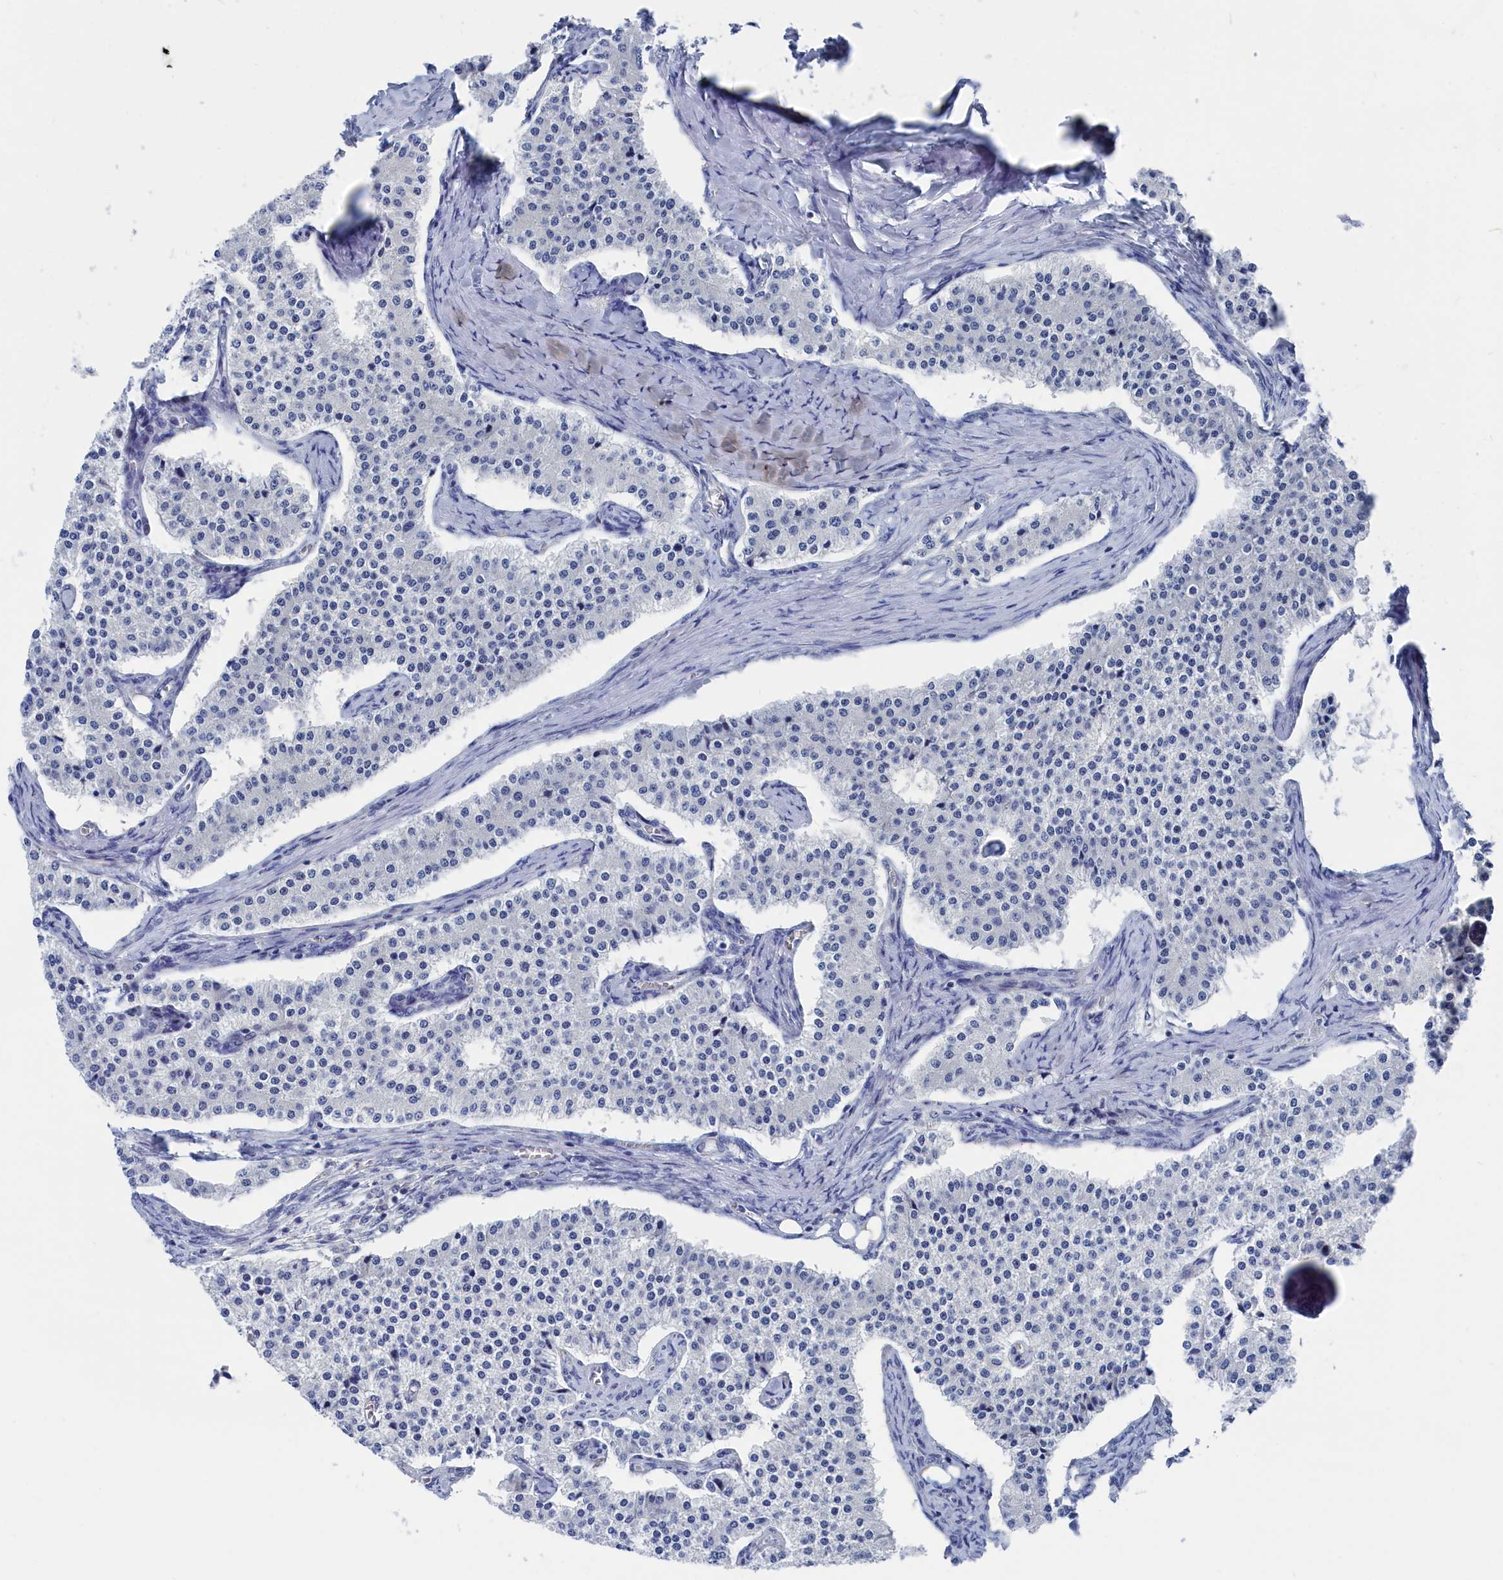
{"staining": {"intensity": "negative", "quantity": "none", "location": "none"}, "tissue": "carcinoid", "cell_type": "Tumor cells", "image_type": "cancer", "snomed": [{"axis": "morphology", "description": "Carcinoid, malignant, NOS"}, {"axis": "topography", "description": "Colon"}], "caption": "A high-resolution micrograph shows immunohistochemistry staining of carcinoid, which shows no significant staining in tumor cells.", "gene": "MARCHF3", "patient": {"sex": "female", "age": 52}}